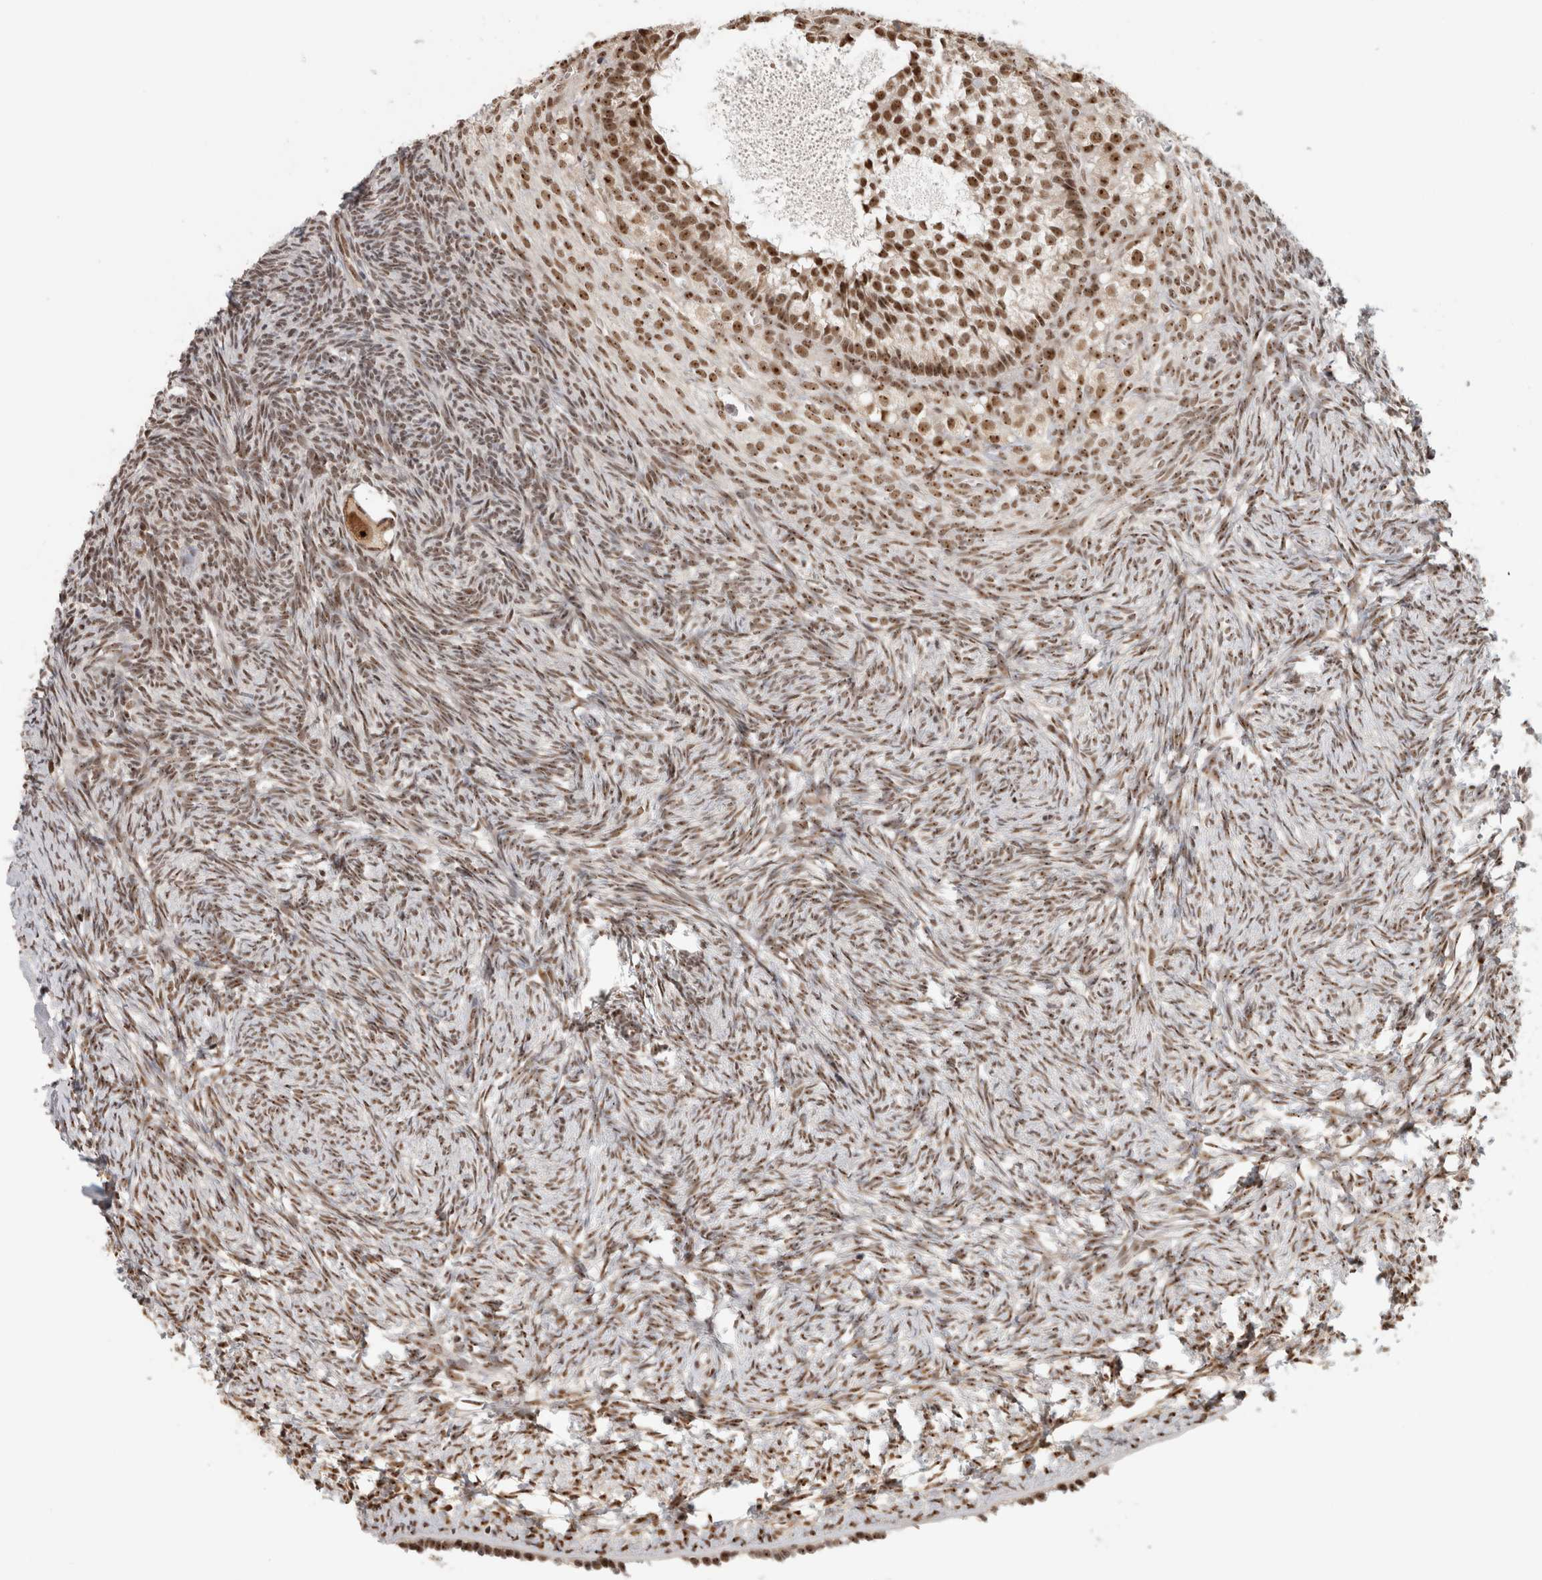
{"staining": {"intensity": "moderate", "quantity": ">75%", "location": "nuclear"}, "tissue": "ovary", "cell_type": "Follicle cells", "image_type": "normal", "snomed": [{"axis": "morphology", "description": "Normal tissue, NOS"}, {"axis": "topography", "description": "Ovary"}], "caption": "Protein expression by immunohistochemistry (IHC) reveals moderate nuclear staining in approximately >75% of follicle cells in unremarkable ovary.", "gene": "EBNA1BP2", "patient": {"sex": "female", "age": 34}}